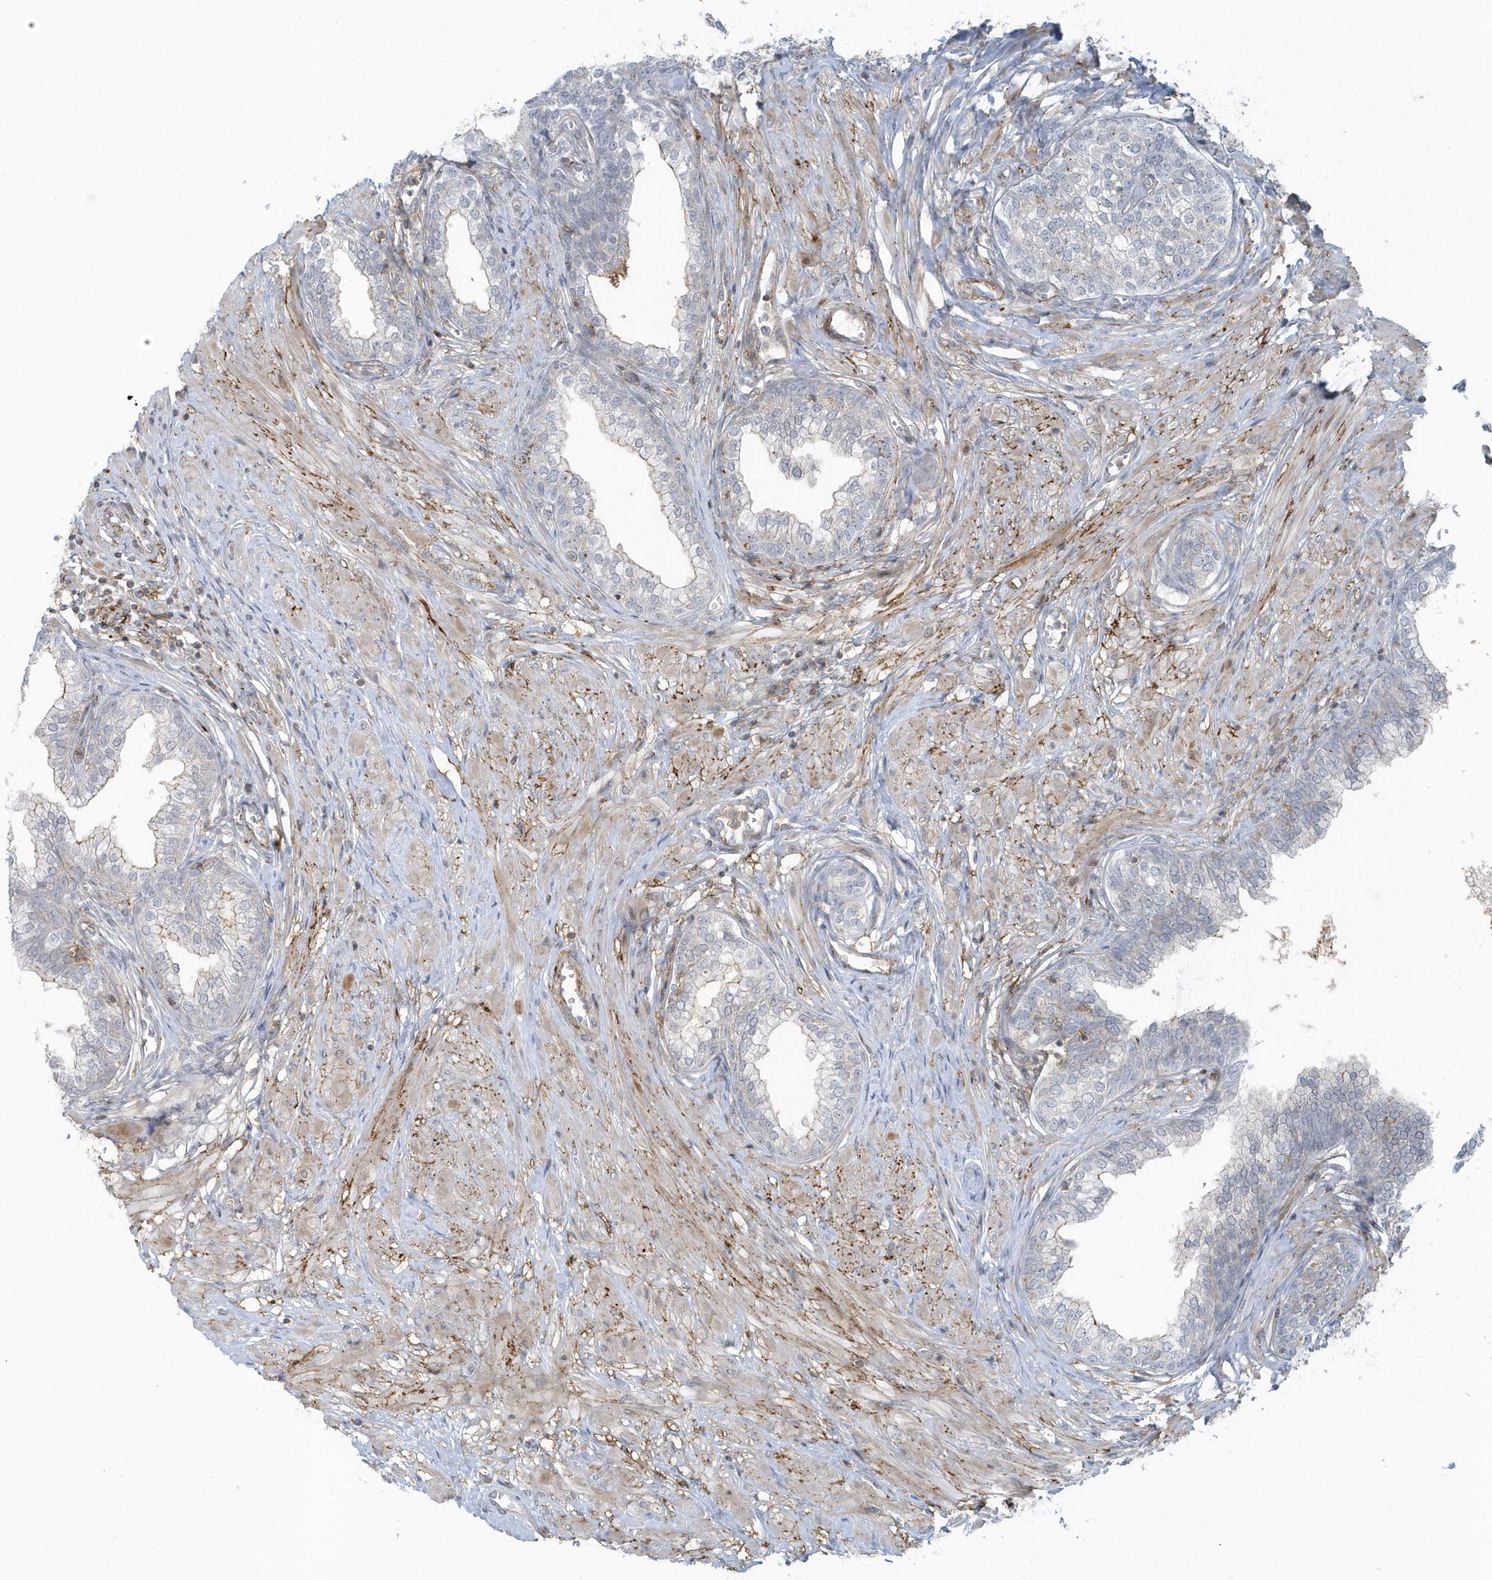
{"staining": {"intensity": "negative", "quantity": "none", "location": "none"}, "tissue": "prostate", "cell_type": "Glandular cells", "image_type": "normal", "snomed": [{"axis": "morphology", "description": "Normal tissue, NOS"}, {"axis": "morphology", "description": "Urothelial carcinoma, Low grade"}, {"axis": "topography", "description": "Urinary bladder"}, {"axis": "topography", "description": "Prostate"}], "caption": "An IHC histopathology image of benign prostate is shown. There is no staining in glandular cells of prostate. (IHC, brightfield microscopy, high magnification).", "gene": "CACNB2", "patient": {"sex": "male", "age": 60}}